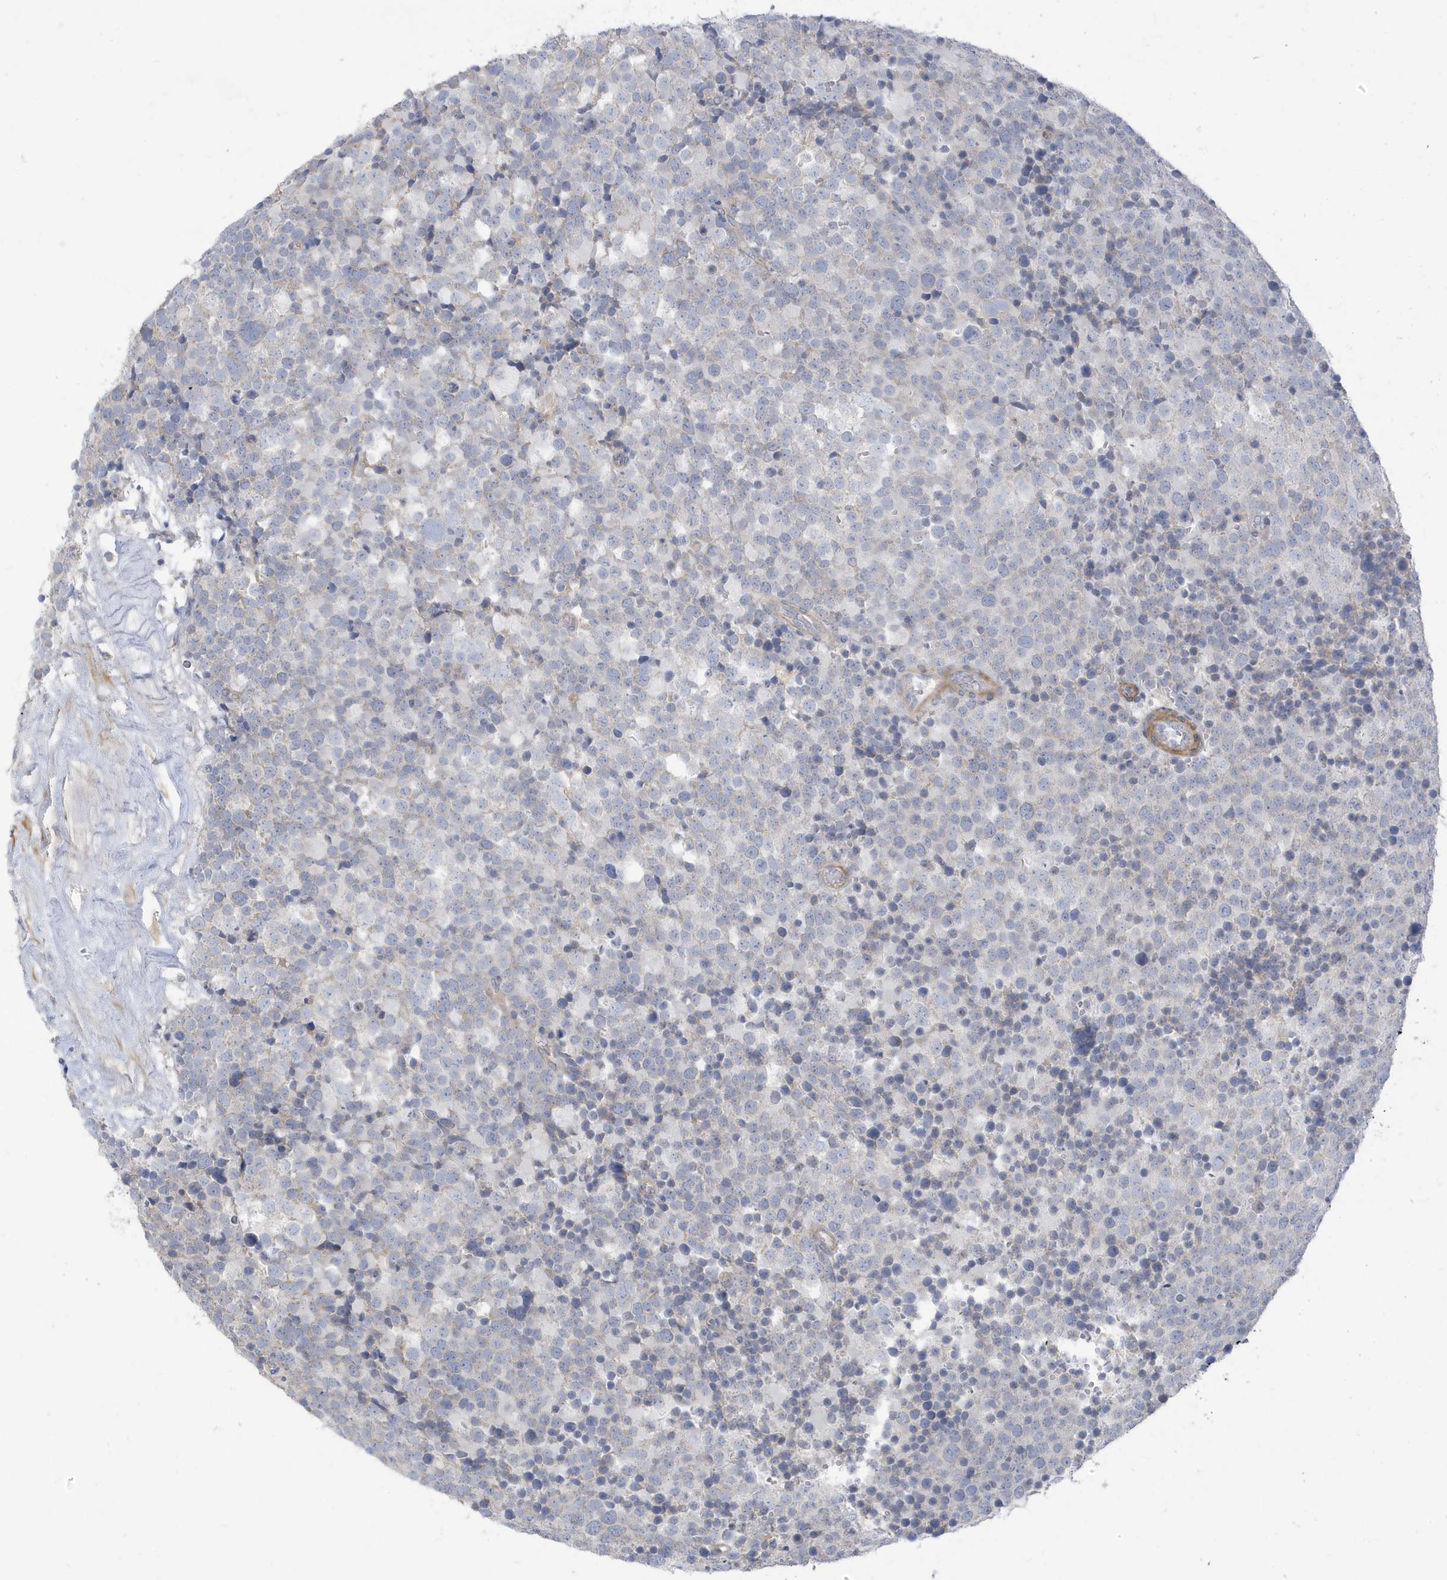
{"staining": {"intensity": "negative", "quantity": "none", "location": "none"}, "tissue": "testis cancer", "cell_type": "Tumor cells", "image_type": "cancer", "snomed": [{"axis": "morphology", "description": "Seminoma, NOS"}, {"axis": "topography", "description": "Testis"}], "caption": "Immunohistochemistry (IHC) photomicrograph of testis cancer (seminoma) stained for a protein (brown), which displays no staining in tumor cells.", "gene": "ATP13A5", "patient": {"sex": "male", "age": 71}}